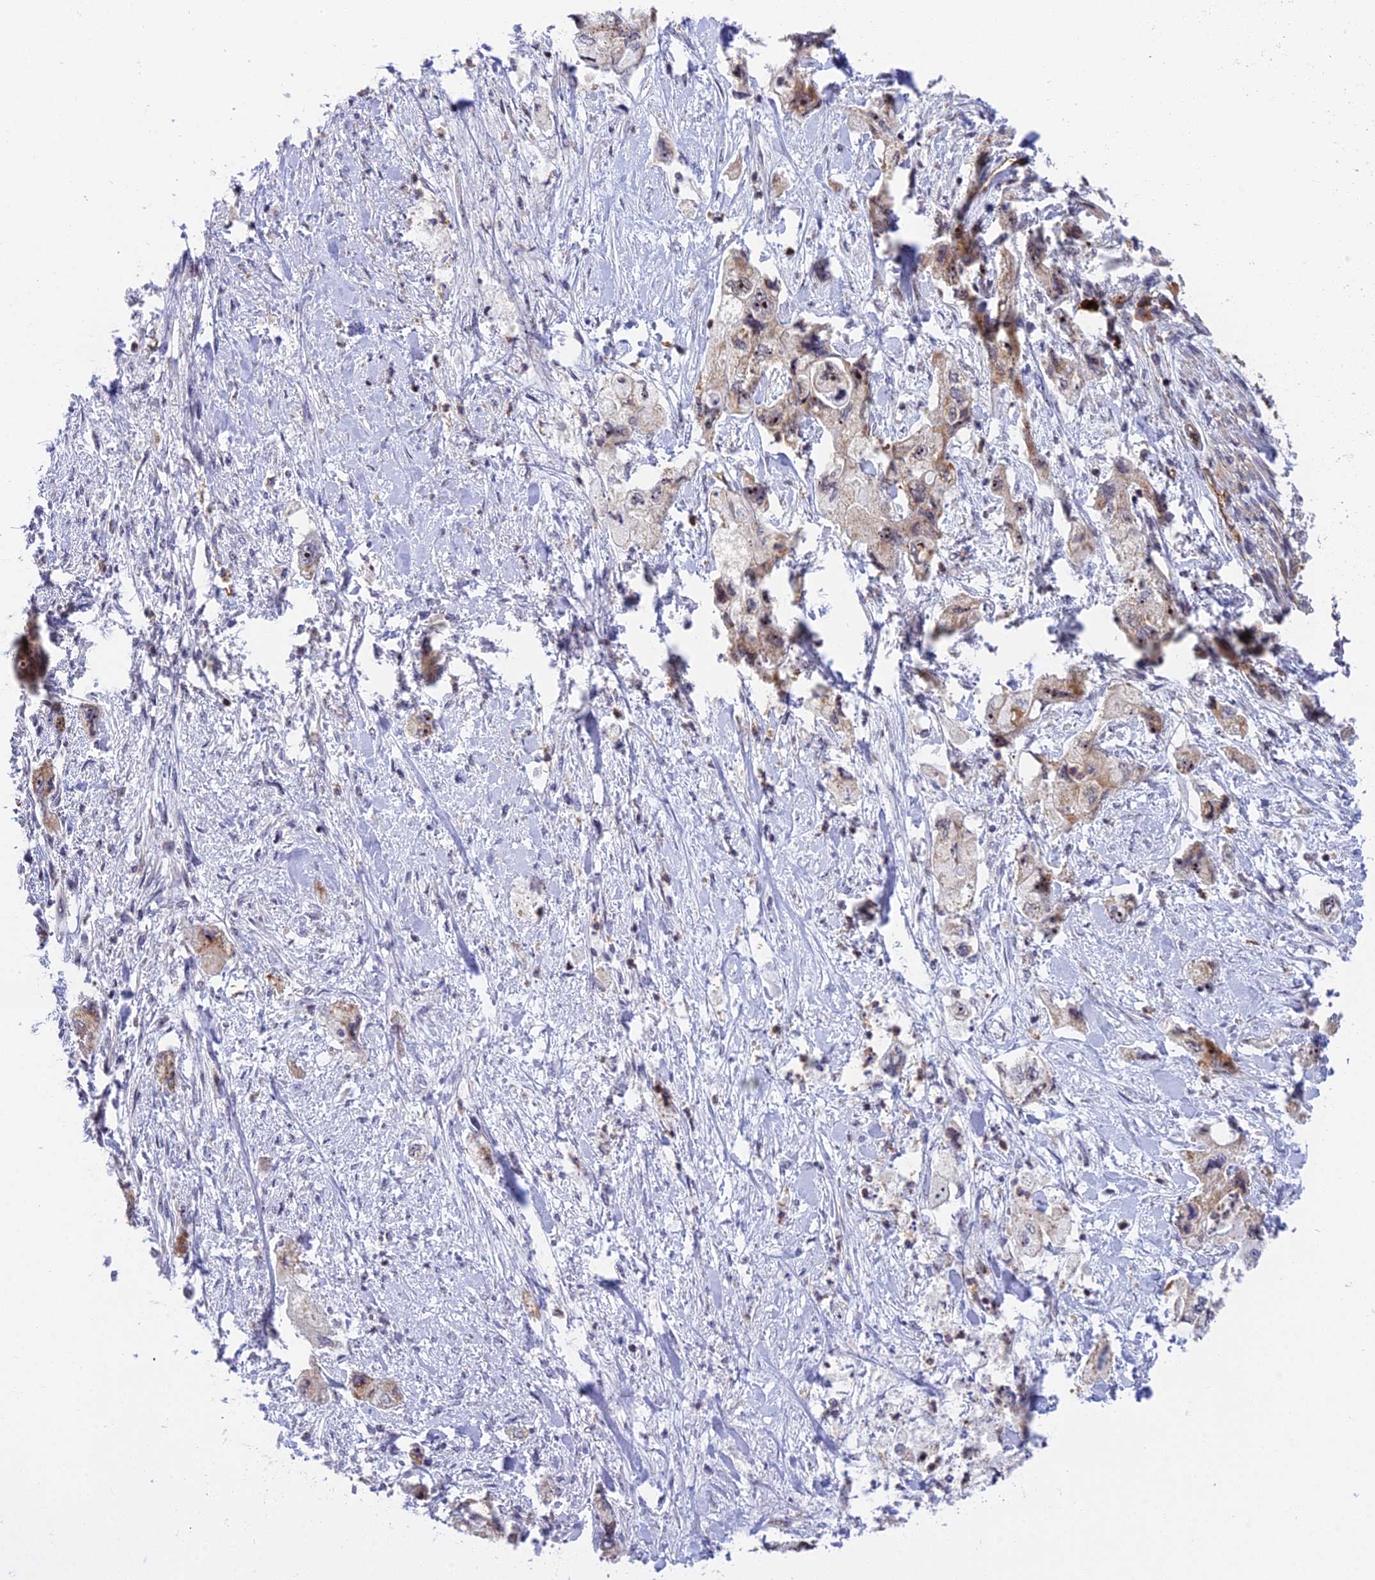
{"staining": {"intensity": "weak", "quantity": "25%-75%", "location": "cytoplasmic/membranous,nuclear"}, "tissue": "pancreatic cancer", "cell_type": "Tumor cells", "image_type": "cancer", "snomed": [{"axis": "morphology", "description": "Adenocarcinoma, NOS"}, {"axis": "topography", "description": "Pancreas"}], "caption": "Pancreatic cancer stained with immunohistochemistry (IHC) shows weak cytoplasmic/membranous and nuclear expression in approximately 25%-75% of tumor cells. Ihc stains the protein in brown and the nuclei are stained blue.", "gene": "MPND", "patient": {"sex": "female", "age": 73}}